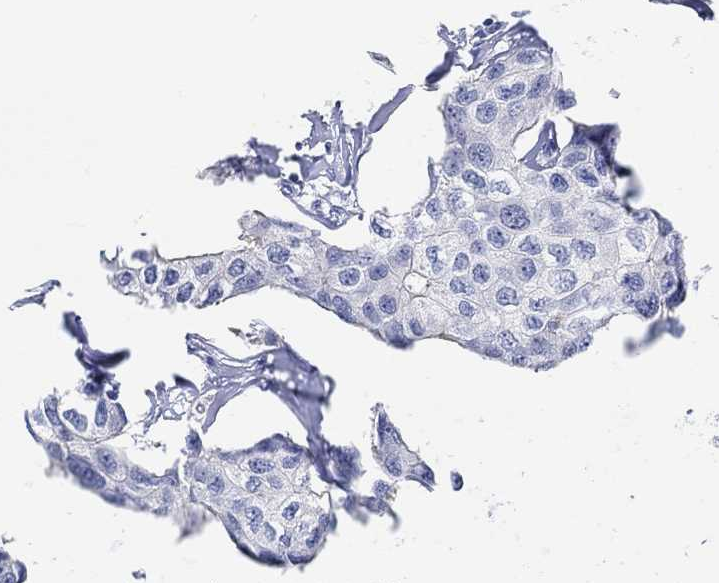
{"staining": {"intensity": "negative", "quantity": "none", "location": "none"}, "tissue": "breast cancer", "cell_type": "Tumor cells", "image_type": "cancer", "snomed": [{"axis": "morphology", "description": "Duct carcinoma"}, {"axis": "topography", "description": "Breast"}], "caption": "DAB immunohistochemical staining of breast cancer shows no significant staining in tumor cells.", "gene": "XIRP2", "patient": {"sex": "female", "age": 80}}